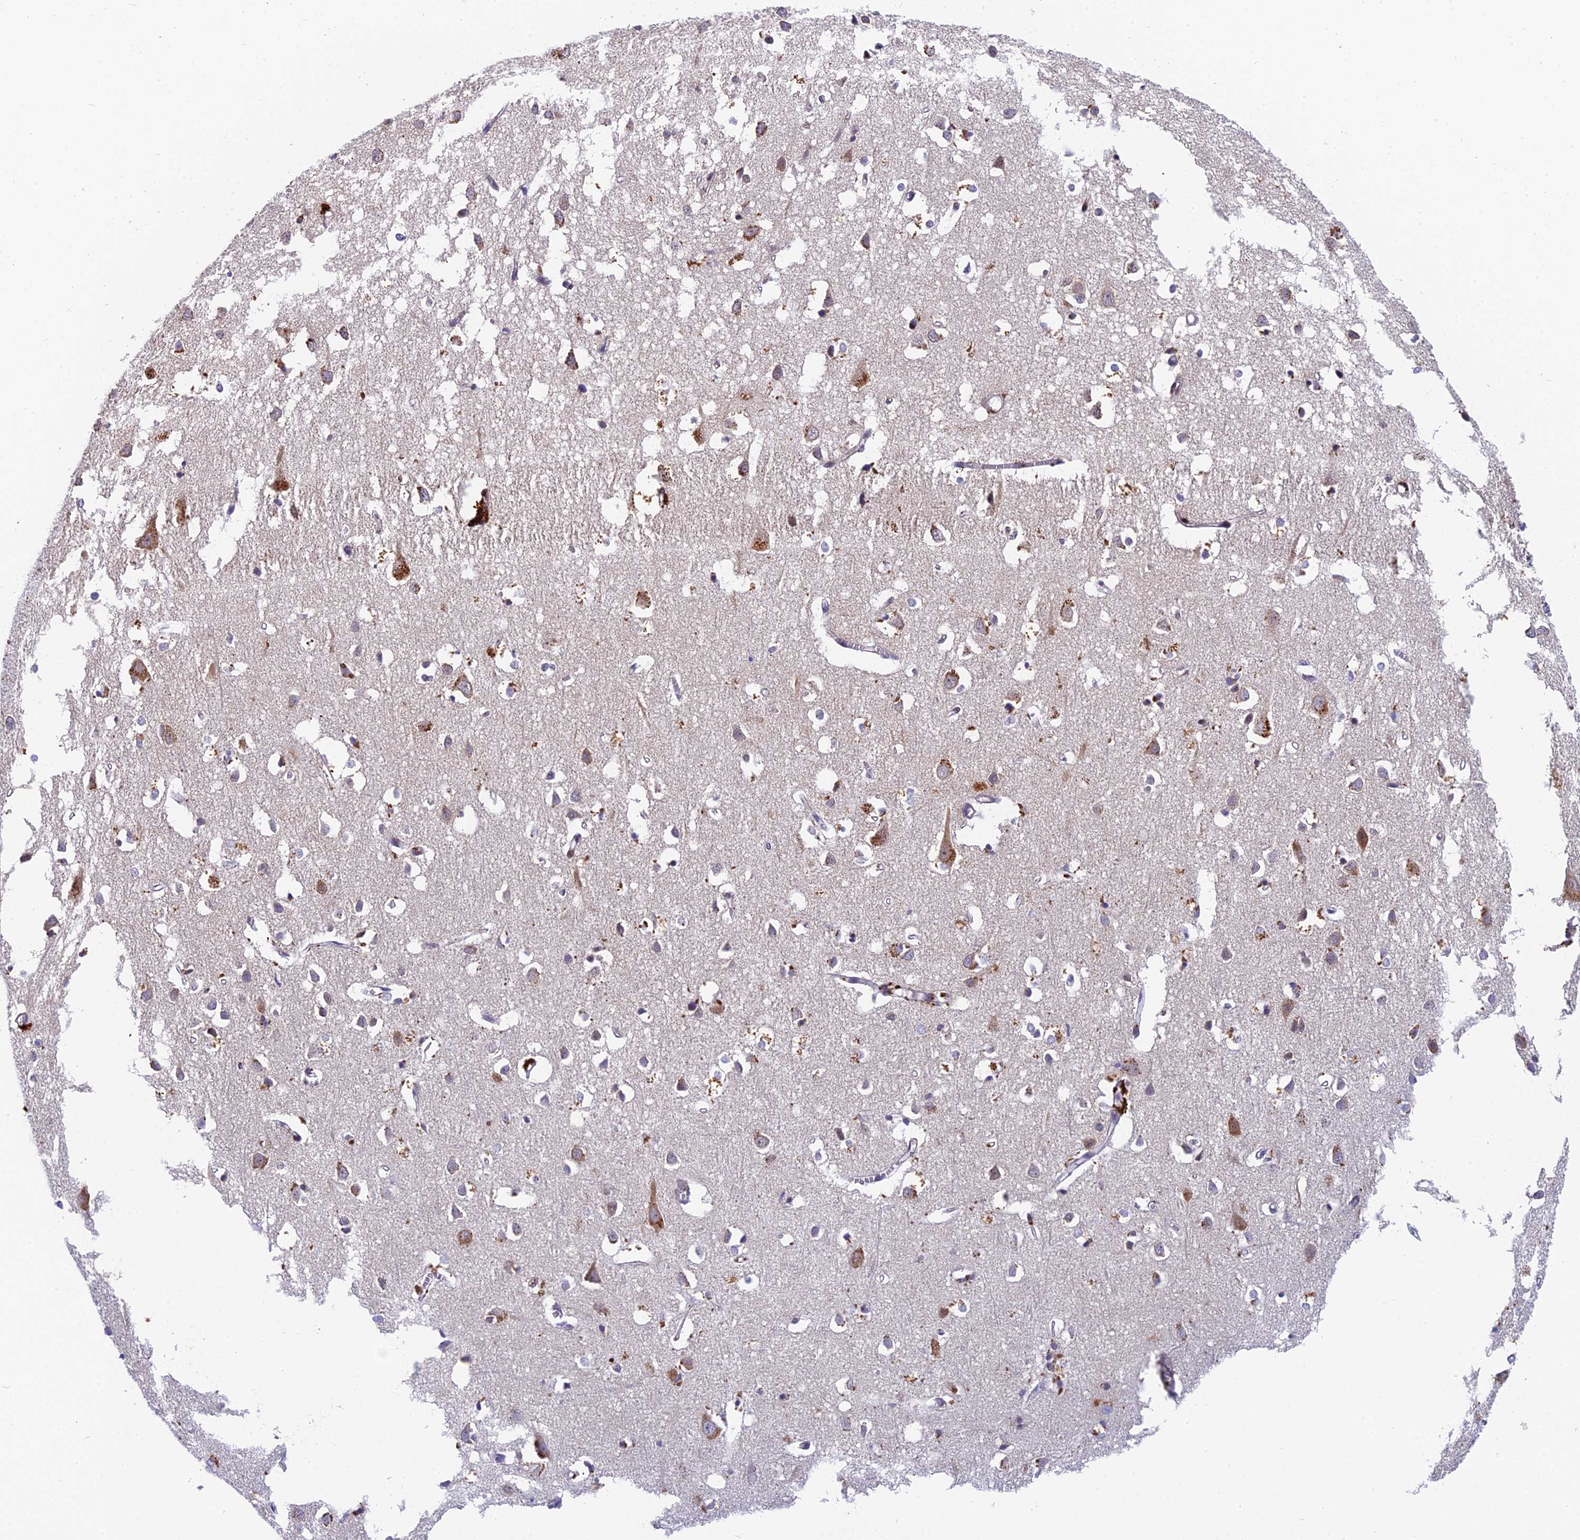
{"staining": {"intensity": "negative", "quantity": "none", "location": "none"}, "tissue": "cerebral cortex", "cell_type": "Endothelial cells", "image_type": "normal", "snomed": [{"axis": "morphology", "description": "Normal tissue, NOS"}, {"axis": "topography", "description": "Cerebral cortex"}], "caption": "Immunohistochemistry image of benign cerebral cortex: human cerebral cortex stained with DAB shows no significant protein staining in endothelial cells. (DAB immunohistochemistry (IHC) with hematoxylin counter stain).", "gene": "CMC1", "patient": {"sex": "female", "age": 64}}